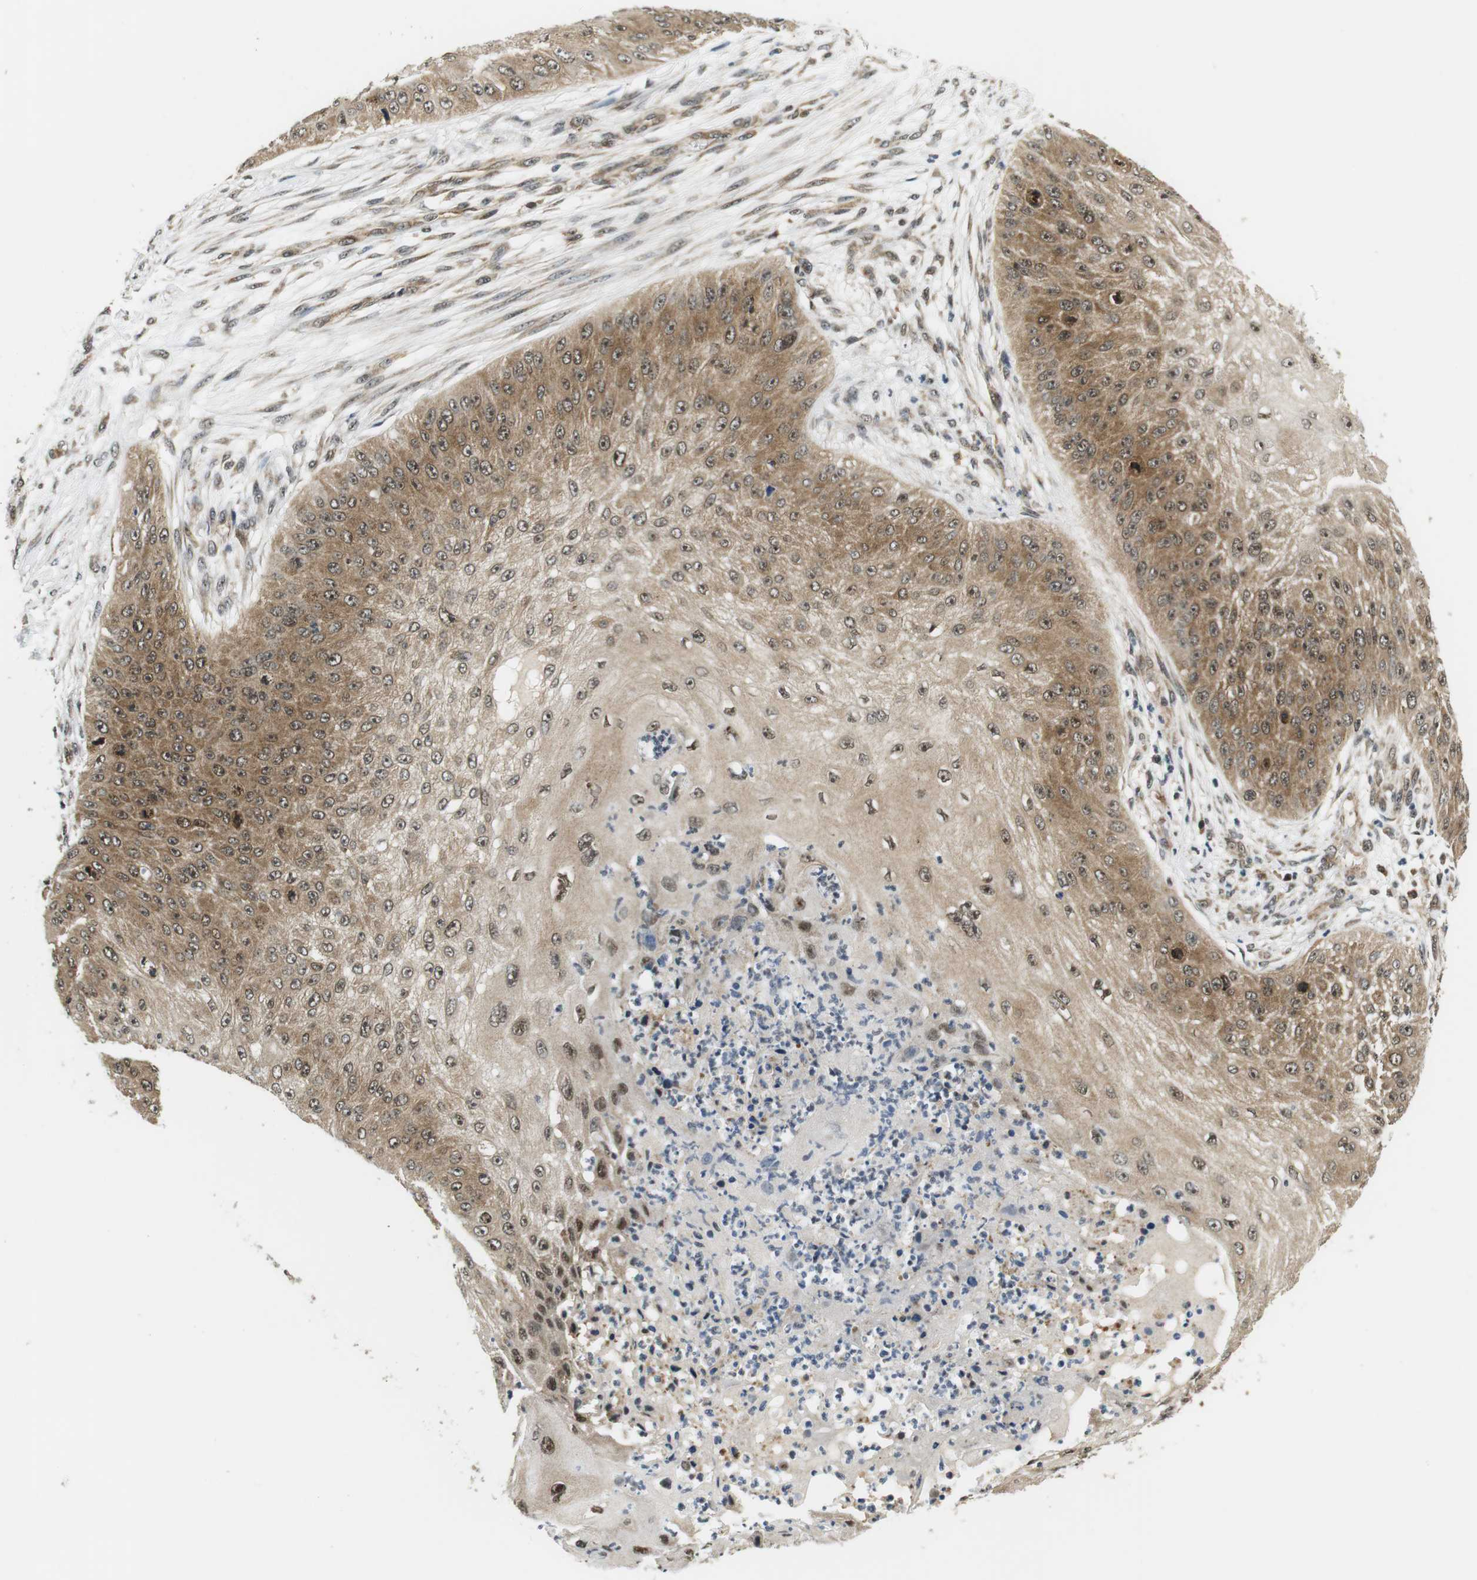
{"staining": {"intensity": "moderate", "quantity": ">75%", "location": "cytoplasmic/membranous,nuclear"}, "tissue": "skin cancer", "cell_type": "Tumor cells", "image_type": "cancer", "snomed": [{"axis": "morphology", "description": "Squamous cell carcinoma, NOS"}, {"axis": "topography", "description": "Skin"}], "caption": "This is a histology image of immunohistochemistry (IHC) staining of skin squamous cell carcinoma, which shows moderate expression in the cytoplasmic/membranous and nuclear of tumor cells.", "gene": "CSNK2B", "patient": {"sex": "female", "age": 80}}